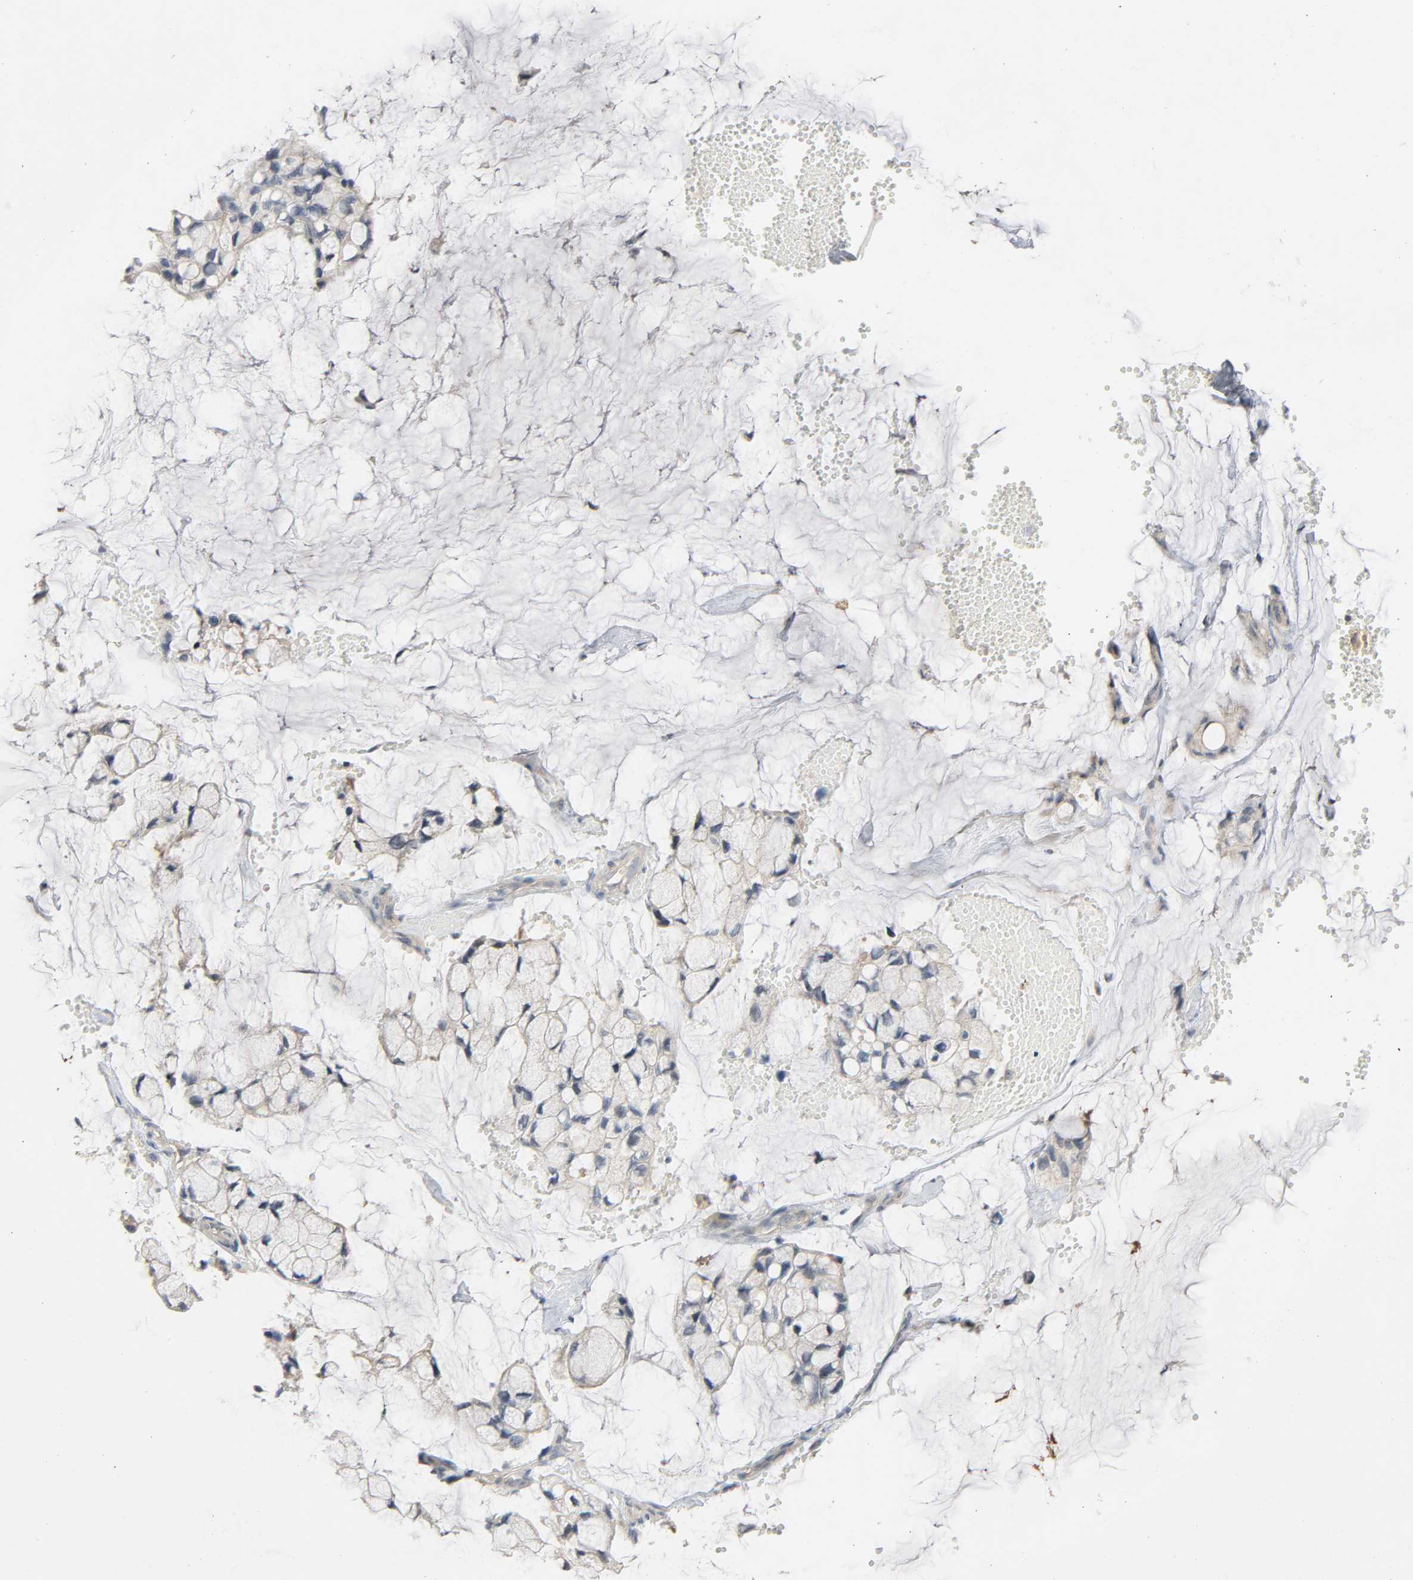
{"staining": {"intensity": "negative", "quantity": "none", "location": "none"}, "tissue": "ovarian cancer", "cell_type": "Tumor cells", "image_type": "cancer", "snomed": [{"axis": "morphology", "description": "Cystadenocarcinoma, mucinous, NOS"}, {"axis": "topography", "description": "Ovary"}], "caption": "Tumor cells show no significant protein expression in ovarian mucinous cystadenocarcinoma.", "gene": "CD4", "patient": {"sex": "female", "age": 39}}